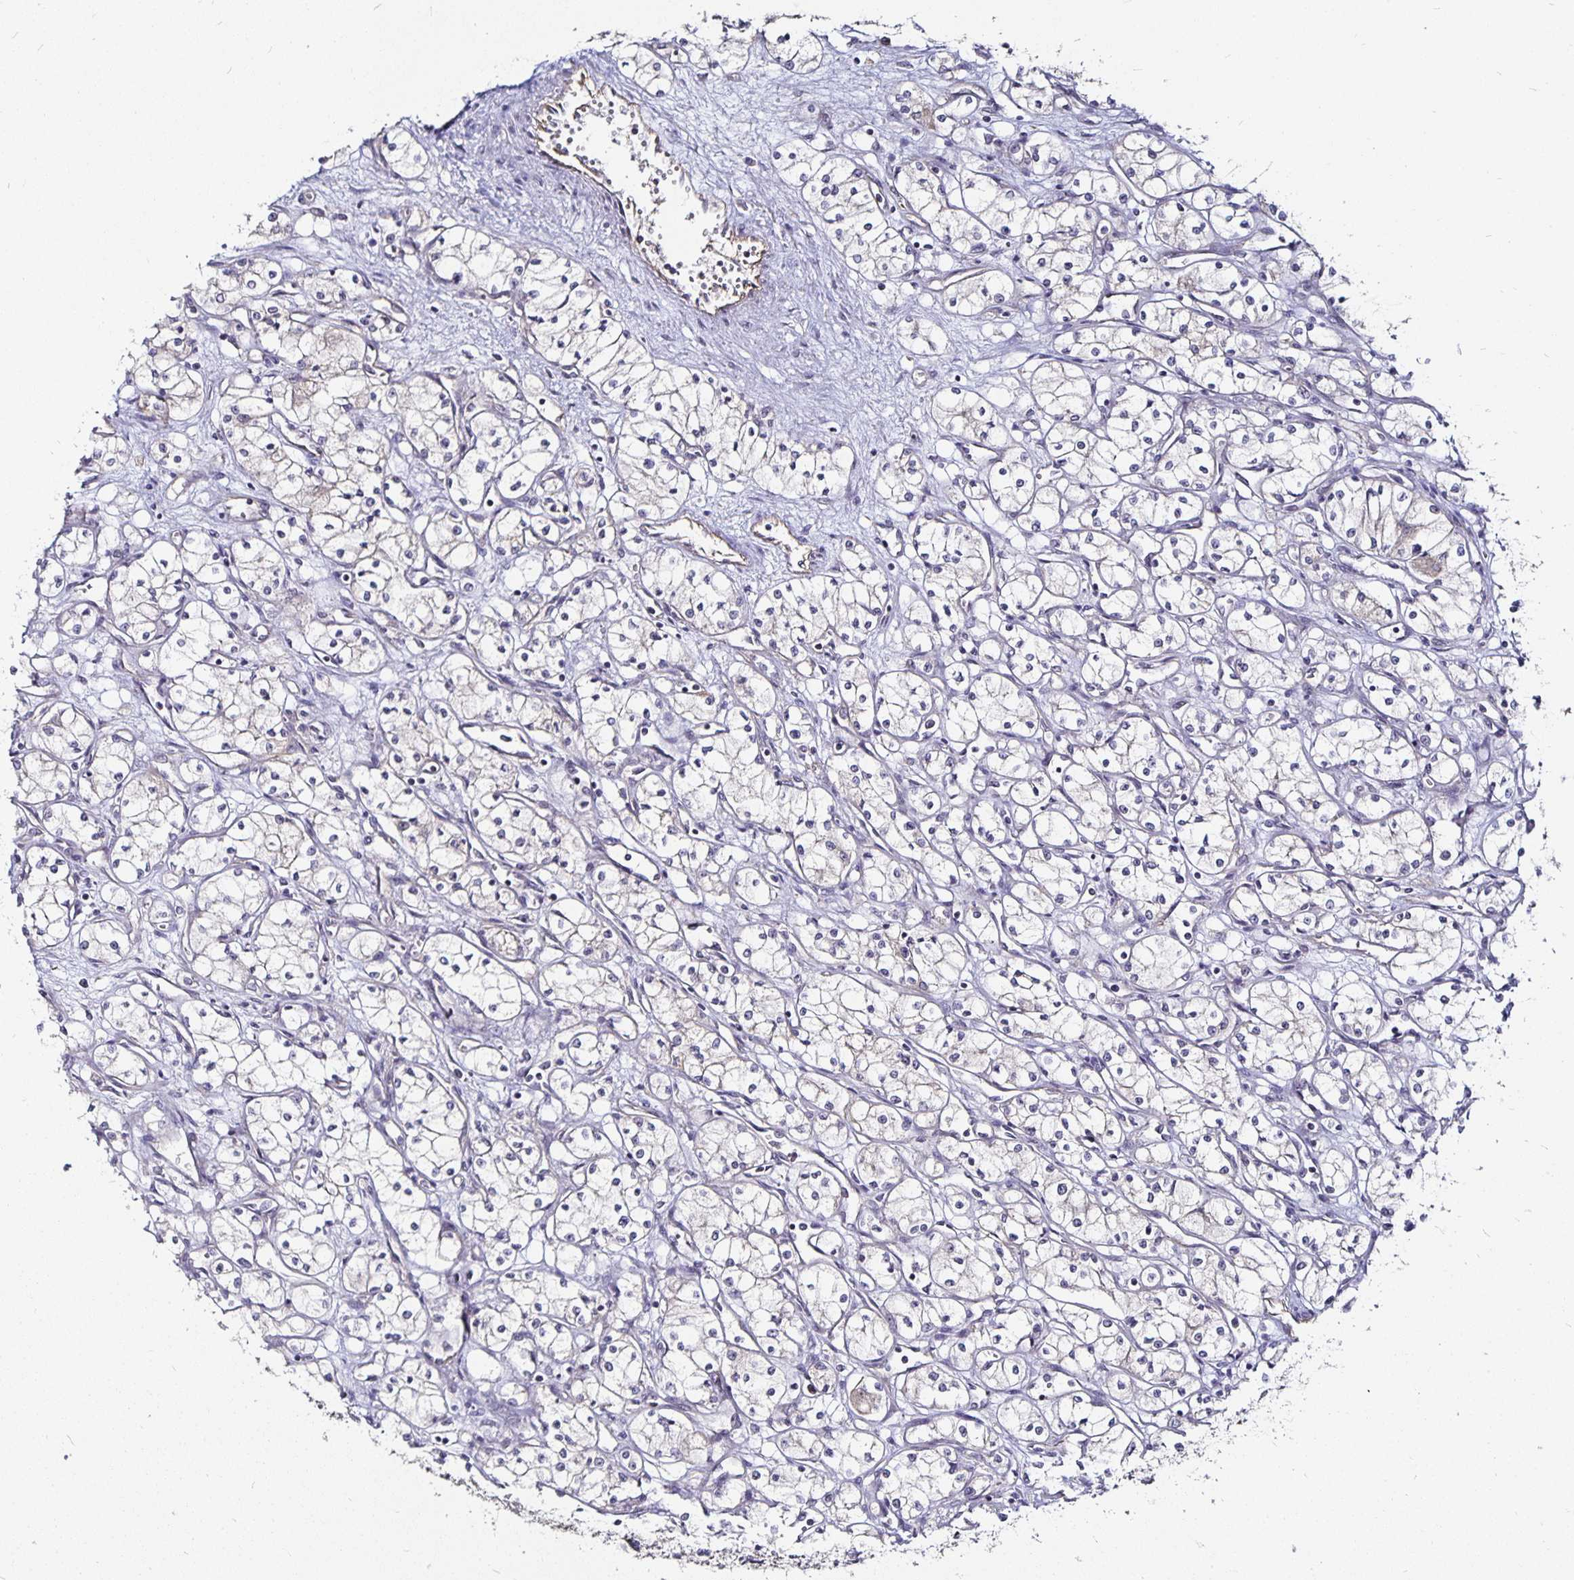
{"staining": {"intensity": "negative", "quantity": "none", "location": "none"}, "tissue": "renal cancer", "cell_type": "Tumor cells", "image_type": "cancer", "snomed": [{"axis": "morphology", "description": "Normal tissue, NOS"}, {"axis": "morphology", "description": "Adenocarcinoma, NOS"}, {"axis": "topography", "description": "Kidney"}], "caption": "Tumor cells are negative for protein expression in human adenocarcinoma (renal).", "gene": "CYP27A1", "patient": {"sex": "male", "age": 59}}